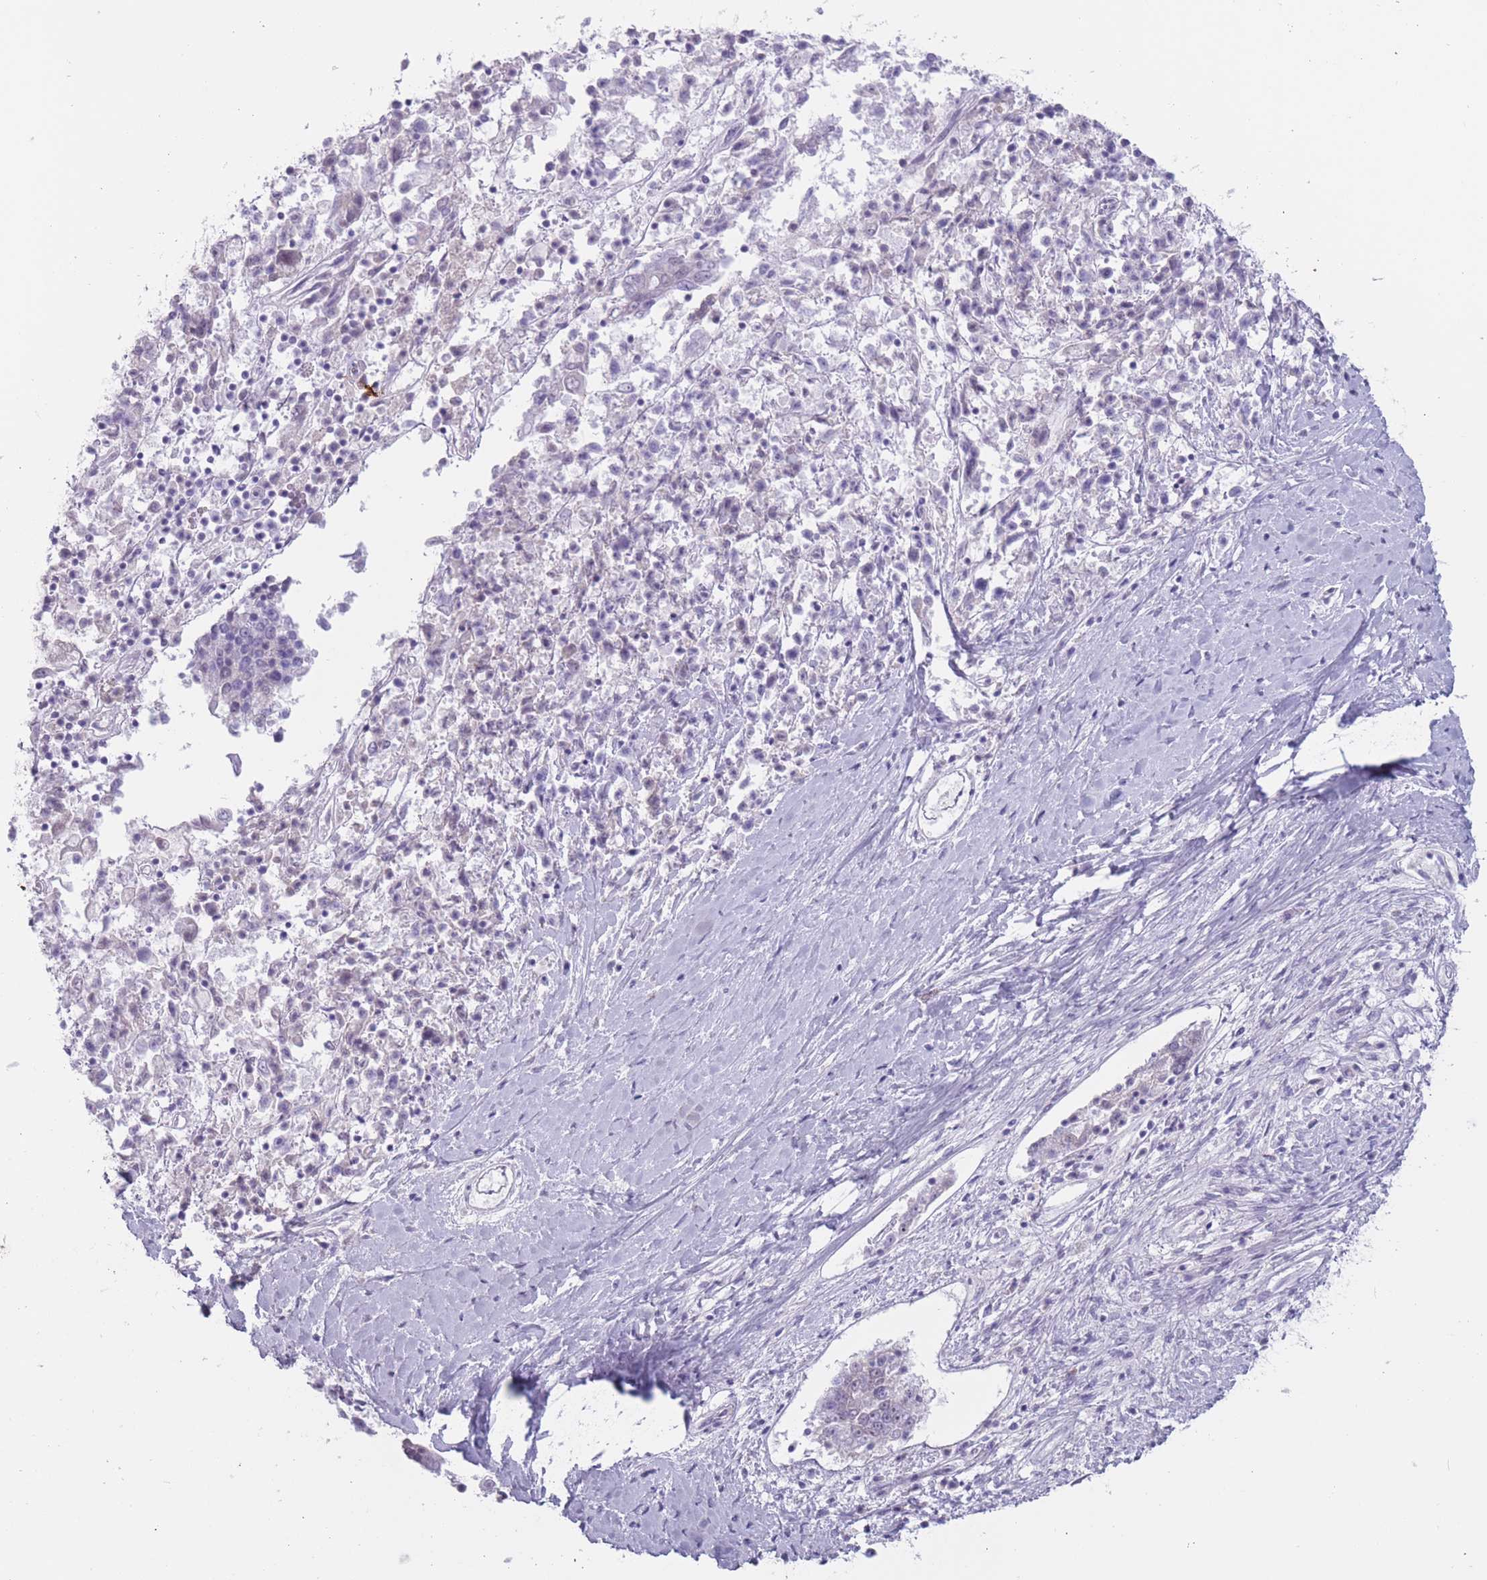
{"staining": {"intensity": "negative", "quantity": "none", "location": "none"}, "tissue": "ovarian cancer", "cell_type": "Tumor cells", "image_type": "cancer", "snomed": [{"axis": "morphology", "description": "Carcinoma, endometroid"}, {"axis": "topography", "description": "Ovary"}], "caption": "Tumor cells show no significant protein expression in ovarian cancer (endometroid carcinoma).", "gene": "PNMA3", "patient": {"sex": "female", "age": 62}}